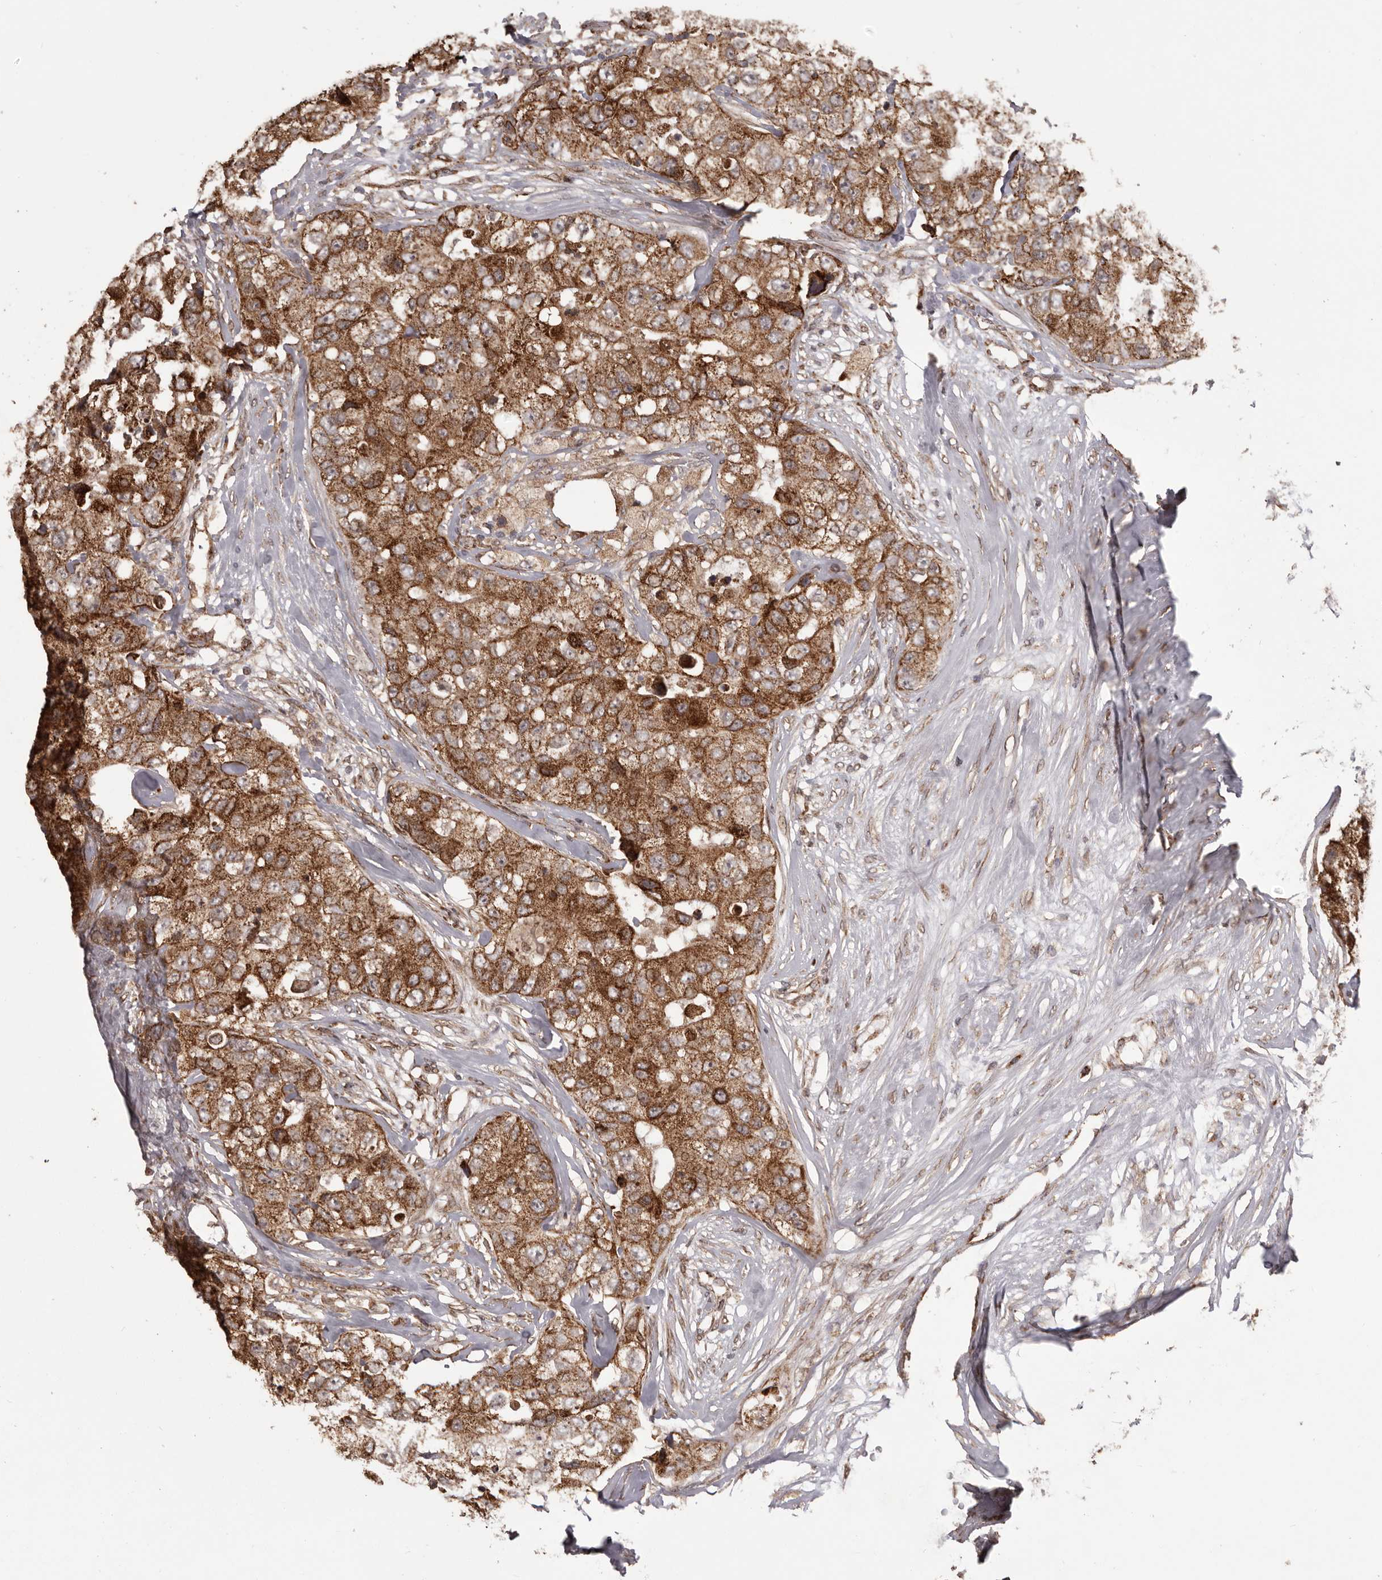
{"staining": {"intensity": "strong", "quantity": ">75%", "location": "cytoplasmic/membranous"}, "tissue": "breast cancer", "cell_type": "Tumor cells", "image_type": "cancer", "snomed": [{"axis": "morphology", "description": "Duct carcinoma"}, {"axis": "topography", "description": "Breast"}], "caption": "Immunohistochemistry (DAB) staining of human intraductal carcinoma (breast) reveals strong cytoplasmic/membranous protein positivity in approximately >75% of tumor cells.", "gene": "CHRM2", "patient": {"sex": "female", "age": 62}}